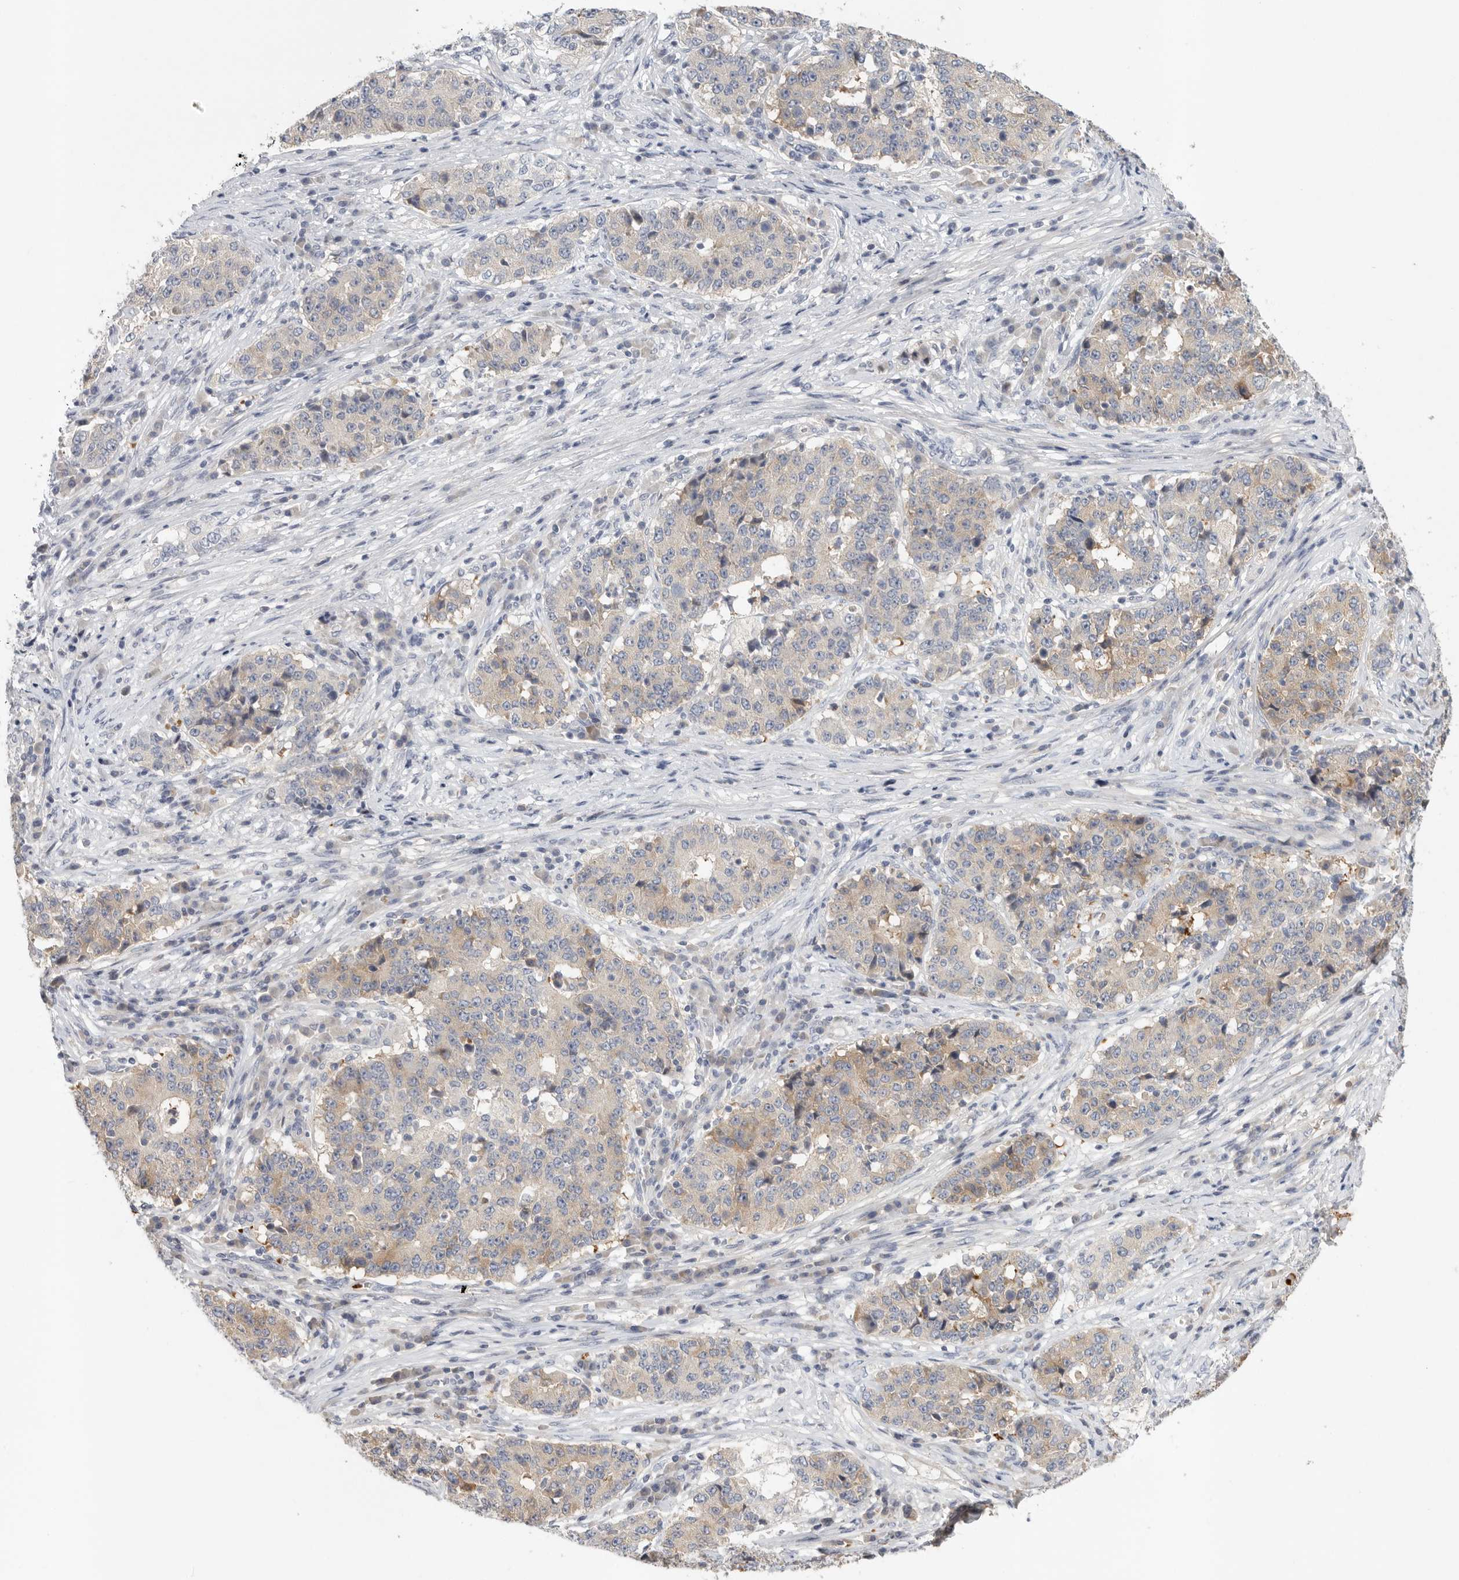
{"staining": {"intensity": "weak", "quantity": "<25%", "location": "cytoplasmic/membranous"}, "tissue": "stomach cancer", "cell_type": "Tumor cells", "image_type": "cancer", "snomed": [{"axis": "morphology", "description": "Adenocarcinoma, NOS"}, {"axis": "topography", "description": "Stomach"}], "caption": "Stomach cancer (adenocarcinoma) was stained to show a protein in brown. There is no significant expression in tumor cells. The staining is performed using DAB (3,3'-diaminobenzidine) brown chromogen with nuclei counter-stained in using hematoxylin.", "gene": "CFAP298", "patient": {"sex": "male", "age": 59}}